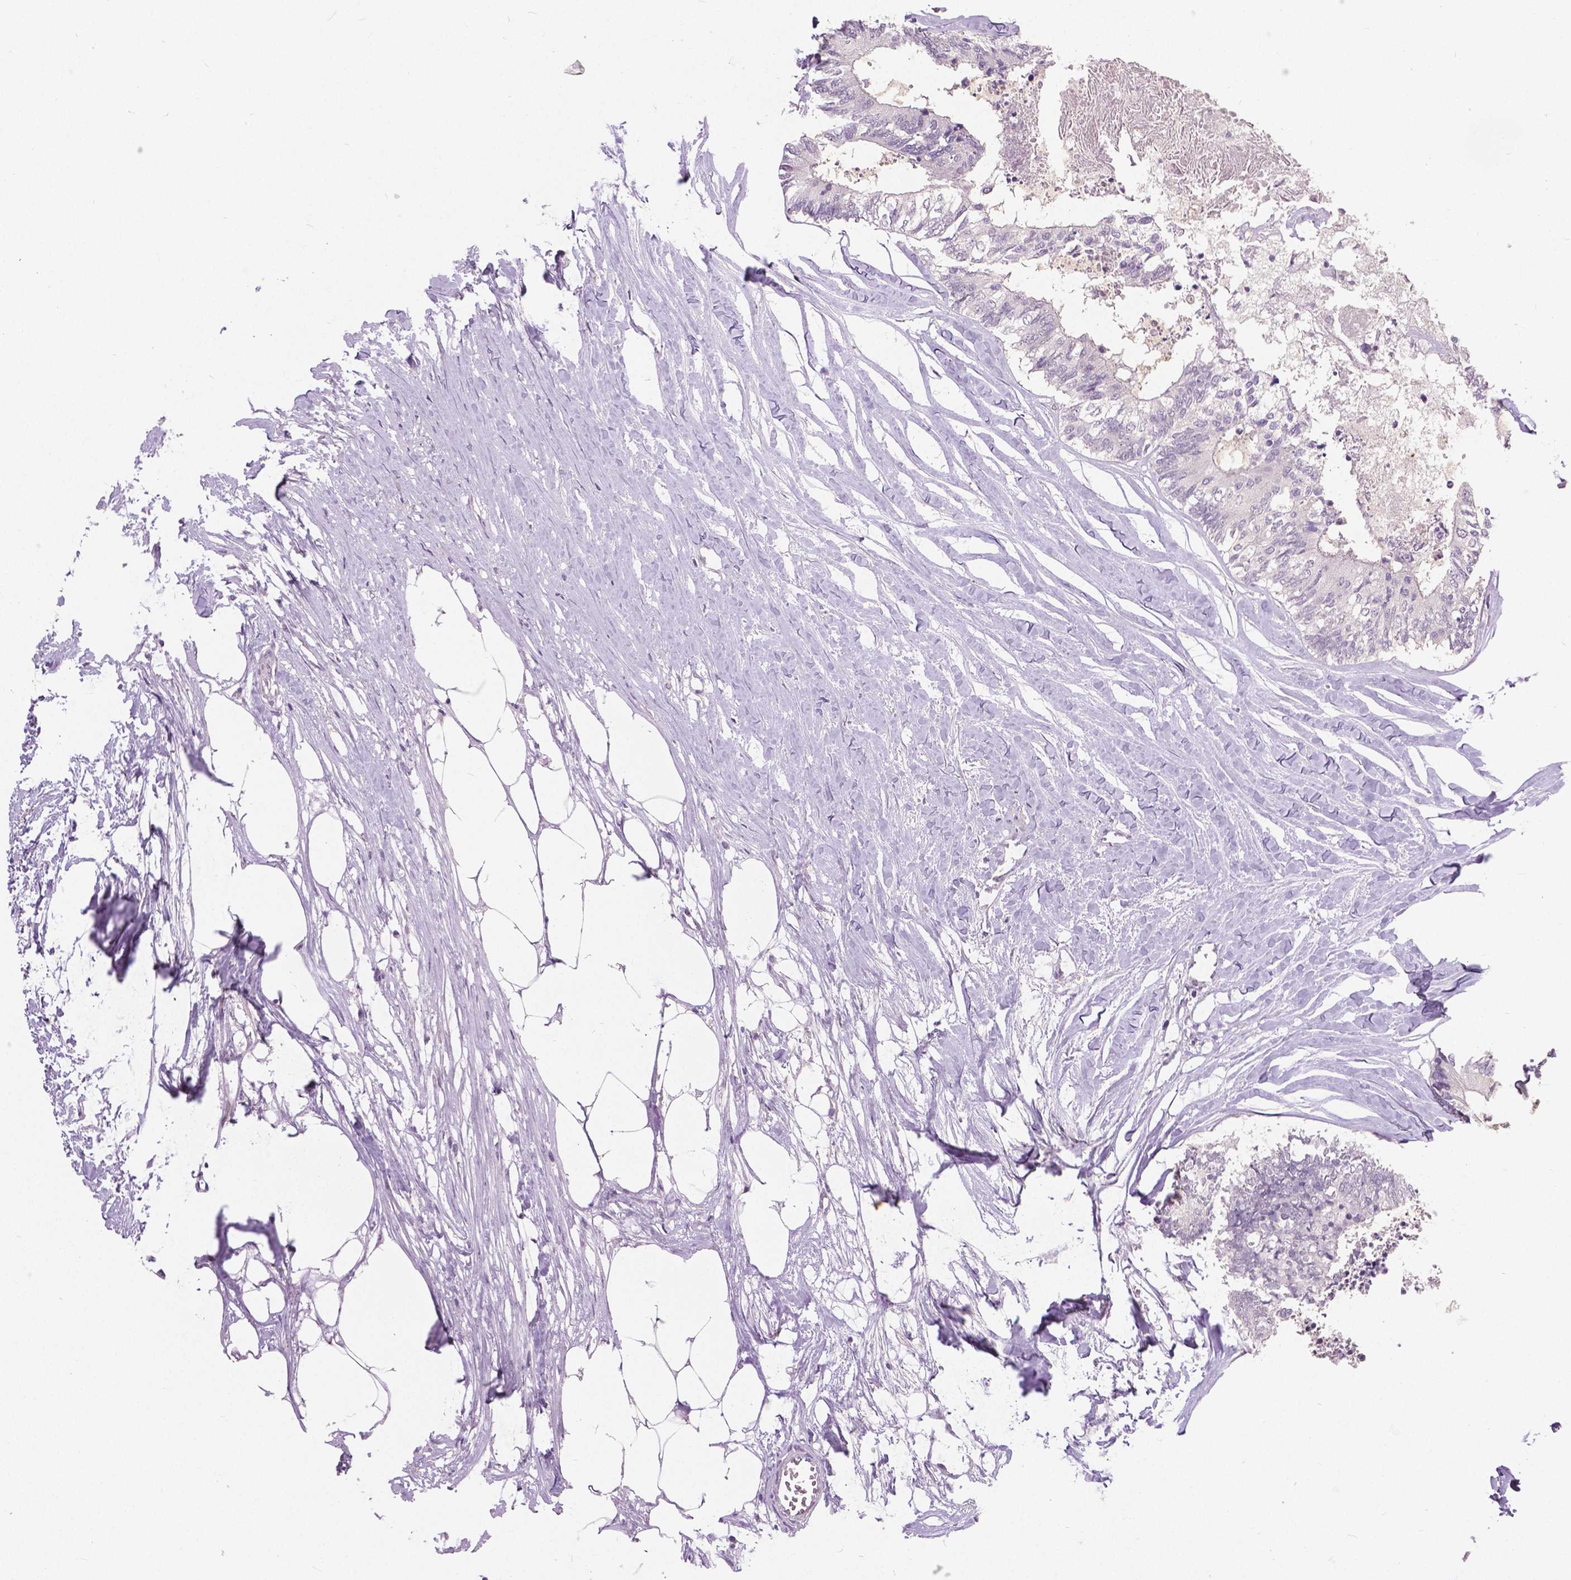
{"staining": {"intensity": "negative", "quantity": "none", "location": "none"}, "tissue": "colorectal cancer", "cell_type": "Tumor cells", "image_type": "cancer", "snomed": [{"axis": "morphology", "description": "Adenocarcinoma, NOS"}, {"axis": "topography", "description": "Colon"}, {"axis": "topography", "description": "Rectum"}], "caption": "An immunohistochemistry image of colorectal adenocarcinoma is shown. There is no staining in tumor cells of colorectal adenocarcinoma.", "gene": "FOXA1", "patient": {"sex": "male", "age": 57}}